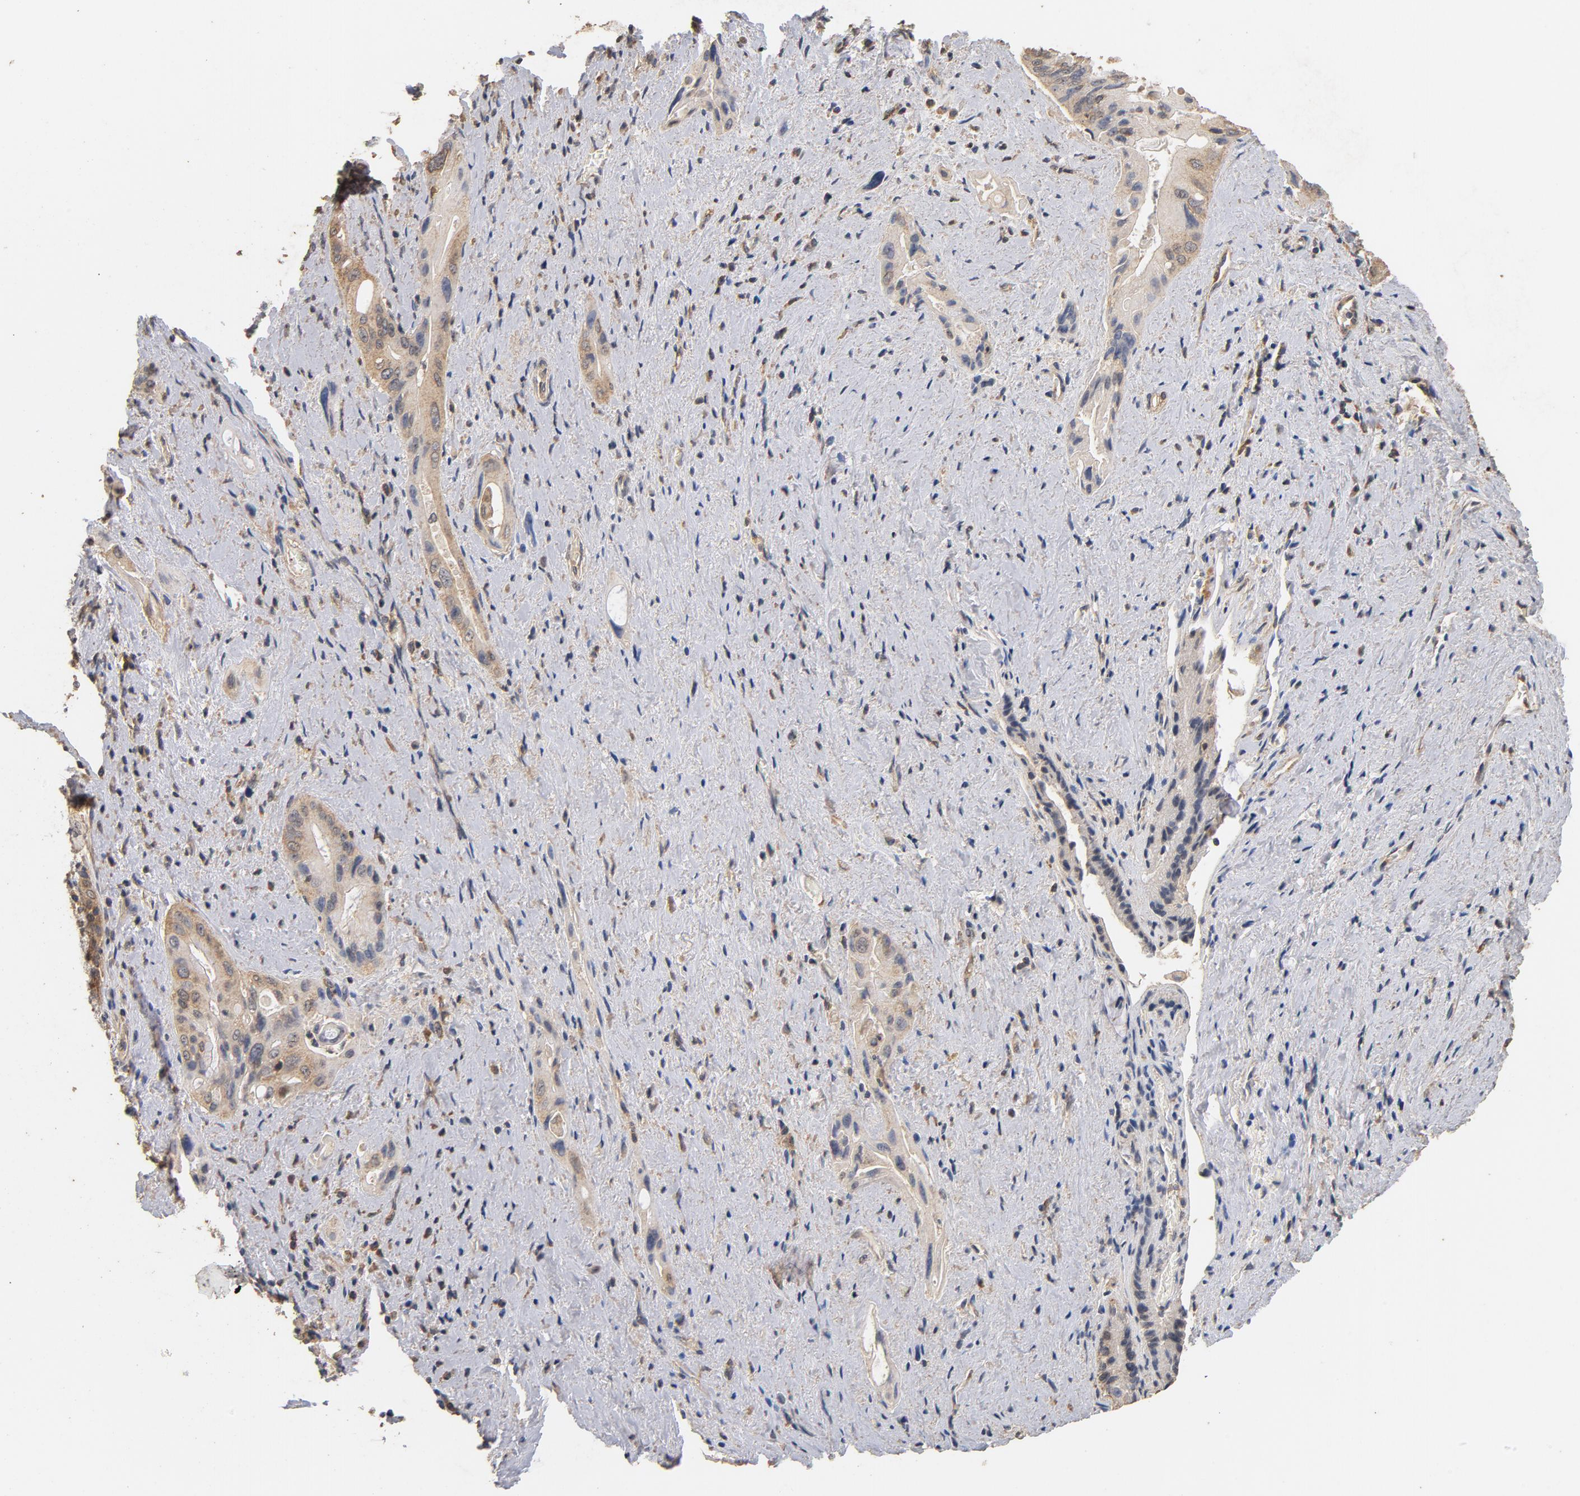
{"staining": {"intensity": "weak", "quantity": ">75%", "location": "cytoplasmic/membranous"}, "tissue": "pancreatic cancer", "cell_type": "Tumor cells", "image_type": "cancer", "snomed": [{"axis": "morphology", "description": "Adenocarcinoma, NOS"}, {"axis": "topography", "description": "Pancreas"}], "caption": "Tumor cells display low levels of weak cytoplasmic/membranous expression in approximately >75% of cells in adenocarcinoma (pancreatic).", "gene": "DDX6", "patient": {"sex": "male", "age": 77}}